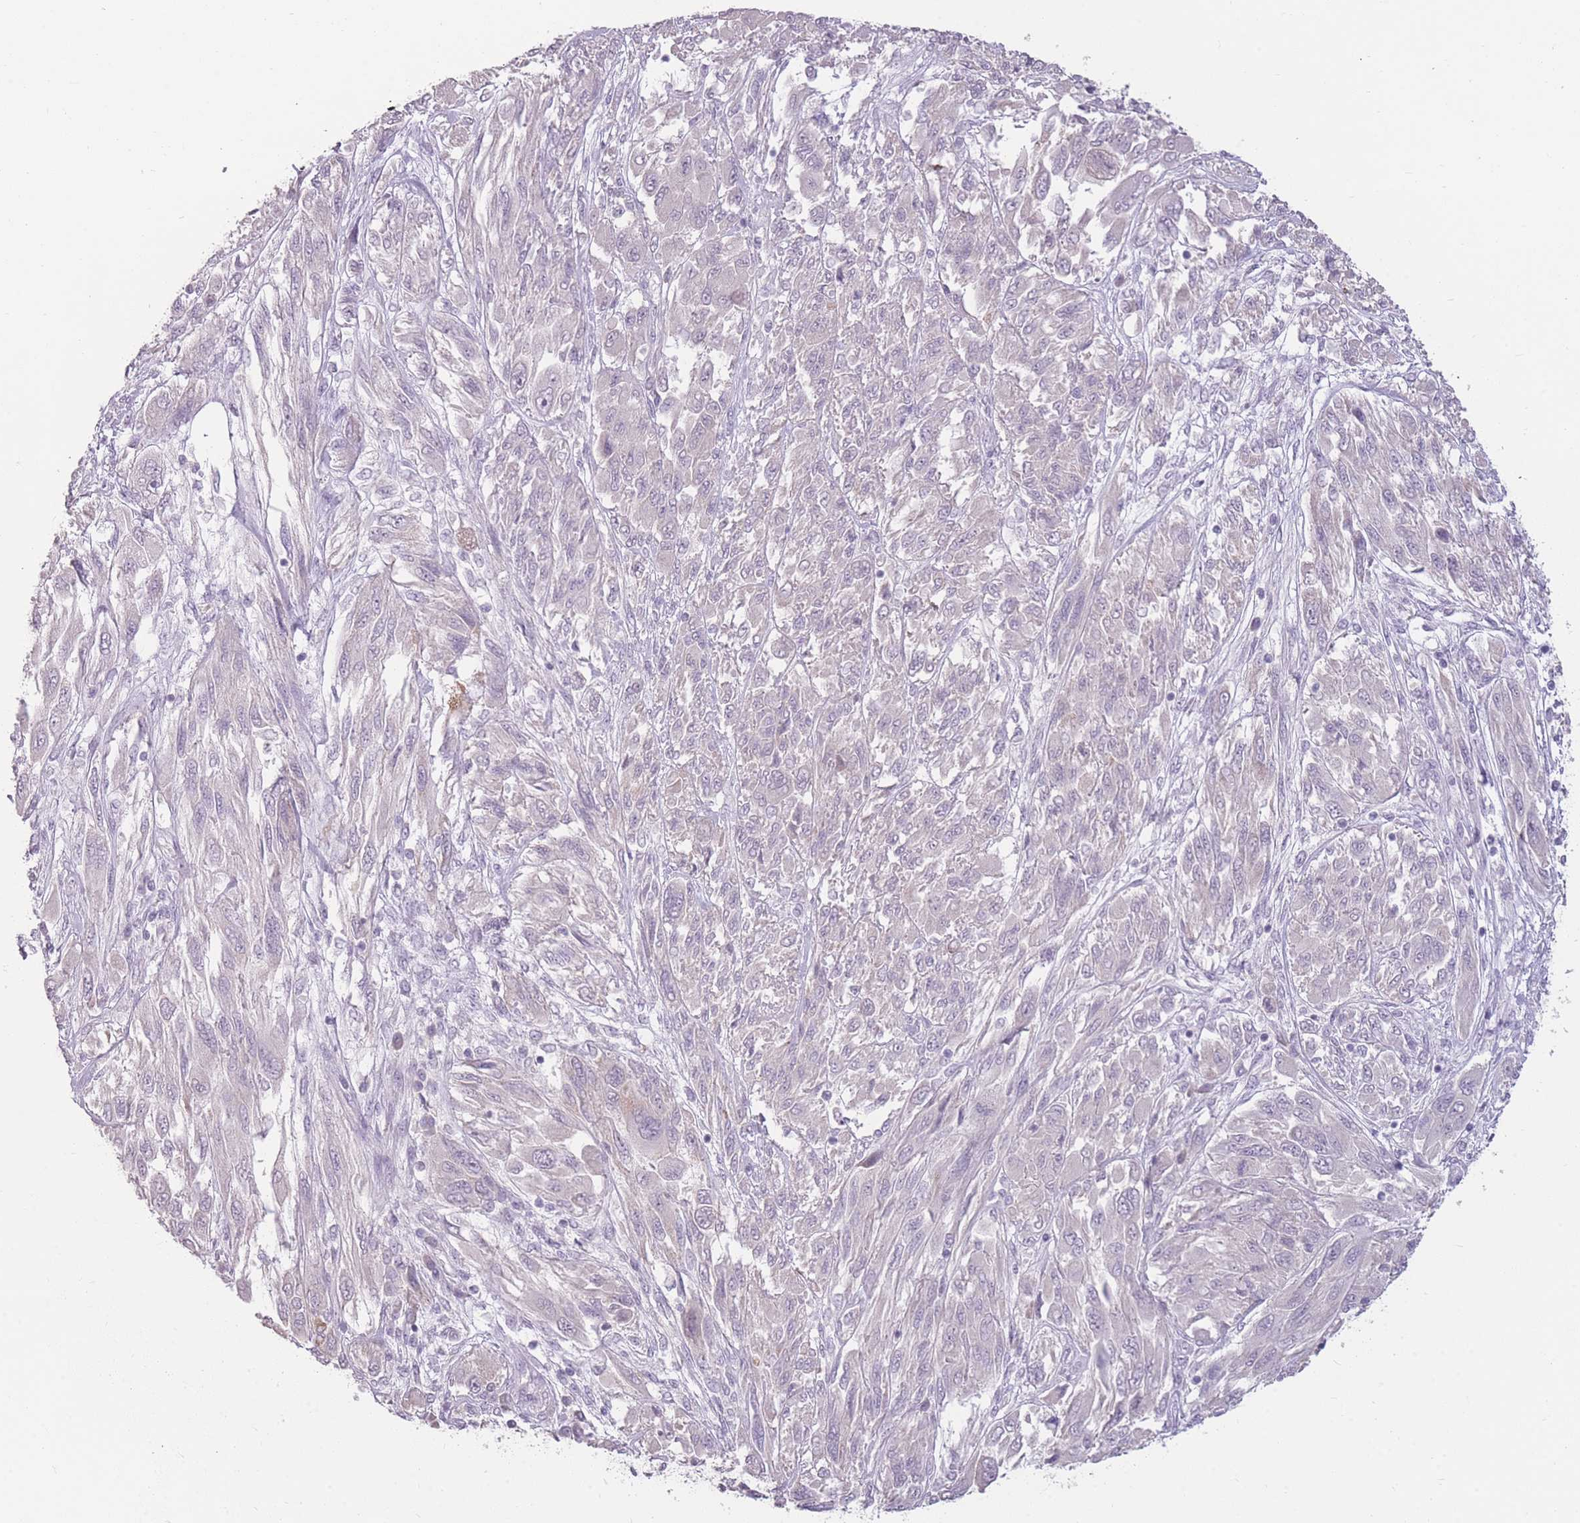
{"staining": {"intensity": "negative", "quantity": "none", "location": "none"}, "tissue": "melanoma", "cell_type": "Tumor cells", "image_type": "cancer", "snomed": [{"axis": "morphology", "description": "Malignant melanoma, NOS"}, {"axis": "topography", "description": "Skin"}], "caption": "This photomicrograph is of malignant melanoma stained with IHC to label a protein in brown with the nuclei are counter-stained blue. There is no staining in tumor cells.", "gene": "ZBTB24", "patient": {"sex": "female", "age": 91}}